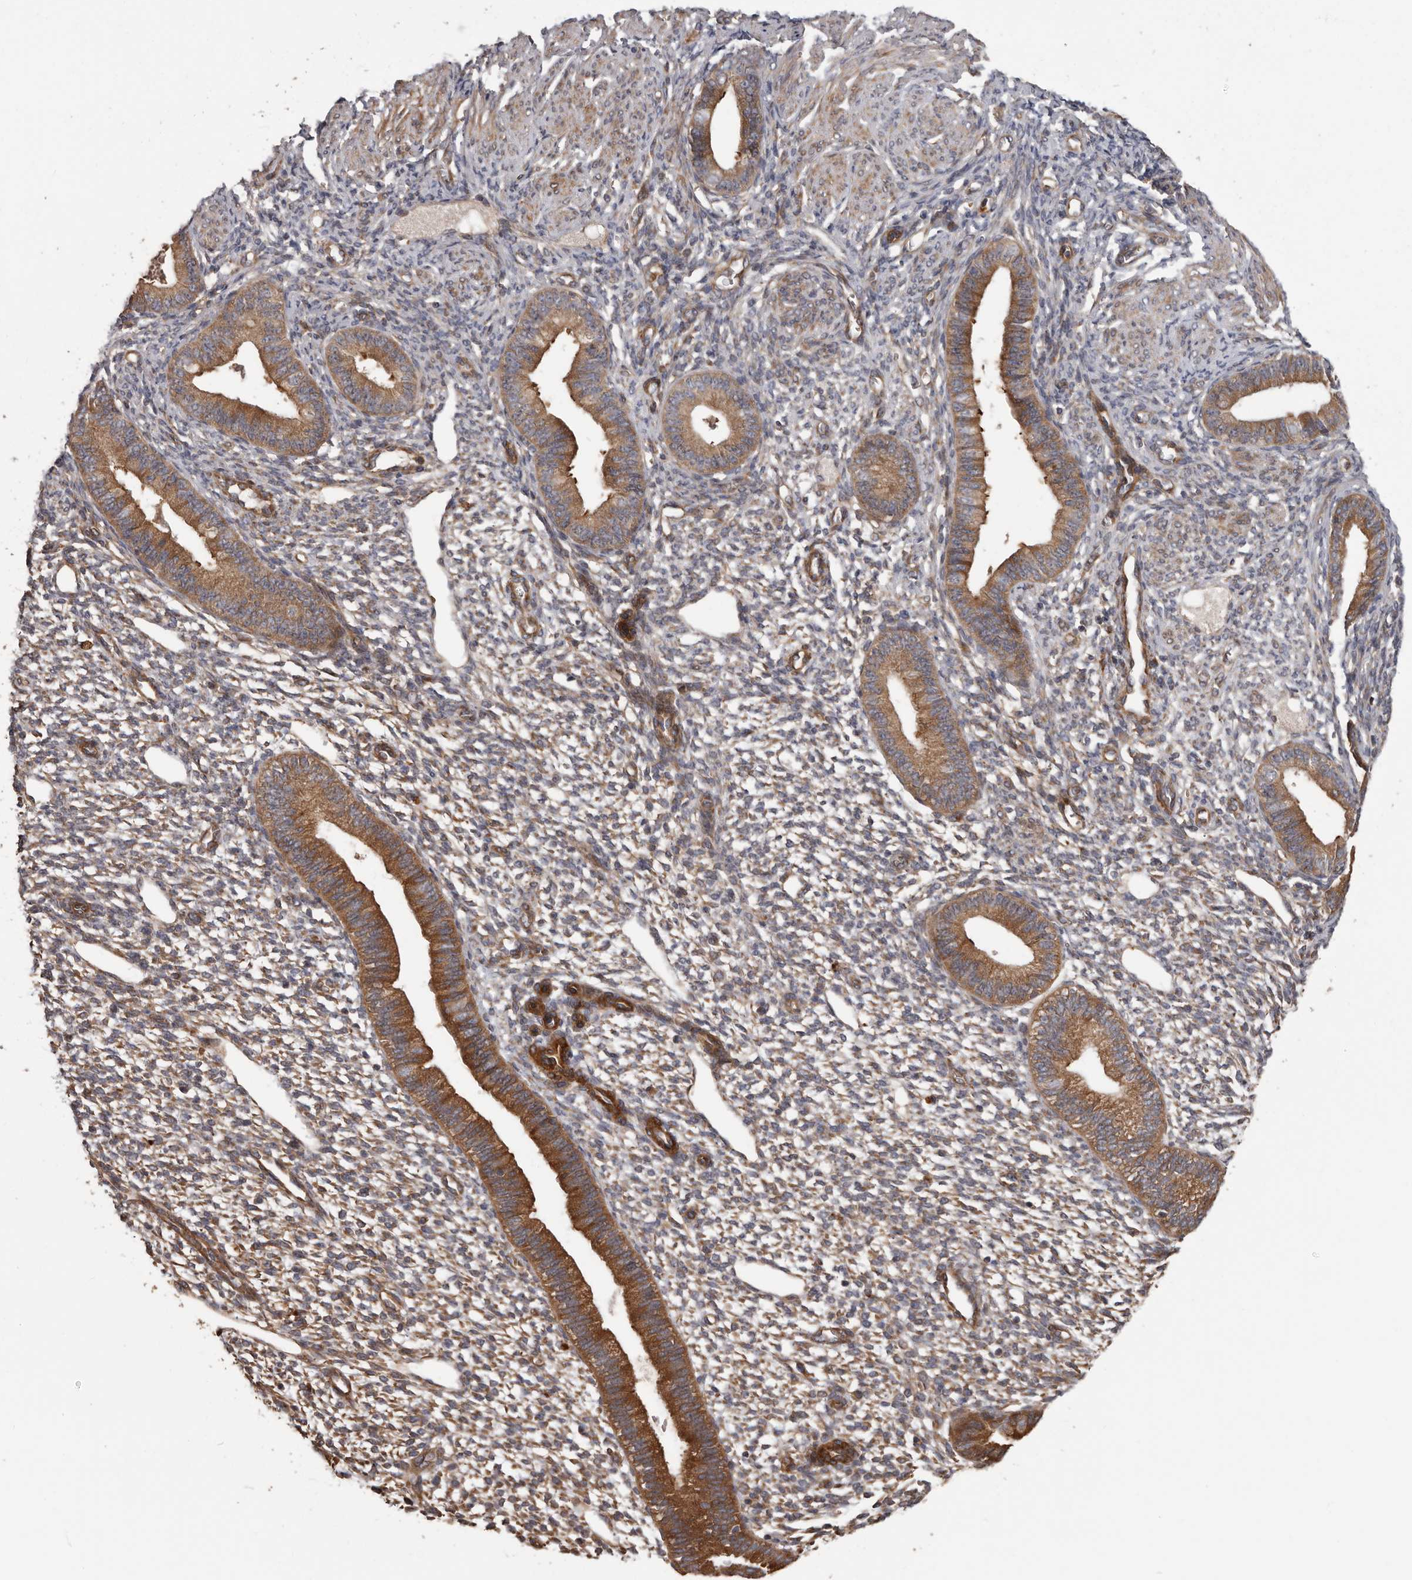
{"staining": {"intensity": "moderate", "quantity": ">75%", "location": "cytoplasmic/membranous"}, "tissue": "endometrium", "cell_type": "Cells in endometrial stroma", "image_type": "normal", "snomed": [{"axis": "morphology", "description": "Normal tissue, NOS"}, {"axis": "topography", "description": "Endometrium"}], "caption": "Normal endometrium was stained to show a protein in brown. There is medium levels of moderate cytoplasmic/membranous staining in about >75% of cells in endometrial stroma. Using DAB (brown) and hematoxylin (blue) stains, captured at high magnification using brightfield microscopy.", "gene": "ARHGEF5", "patient": {"sex": "female", "age": 46}}